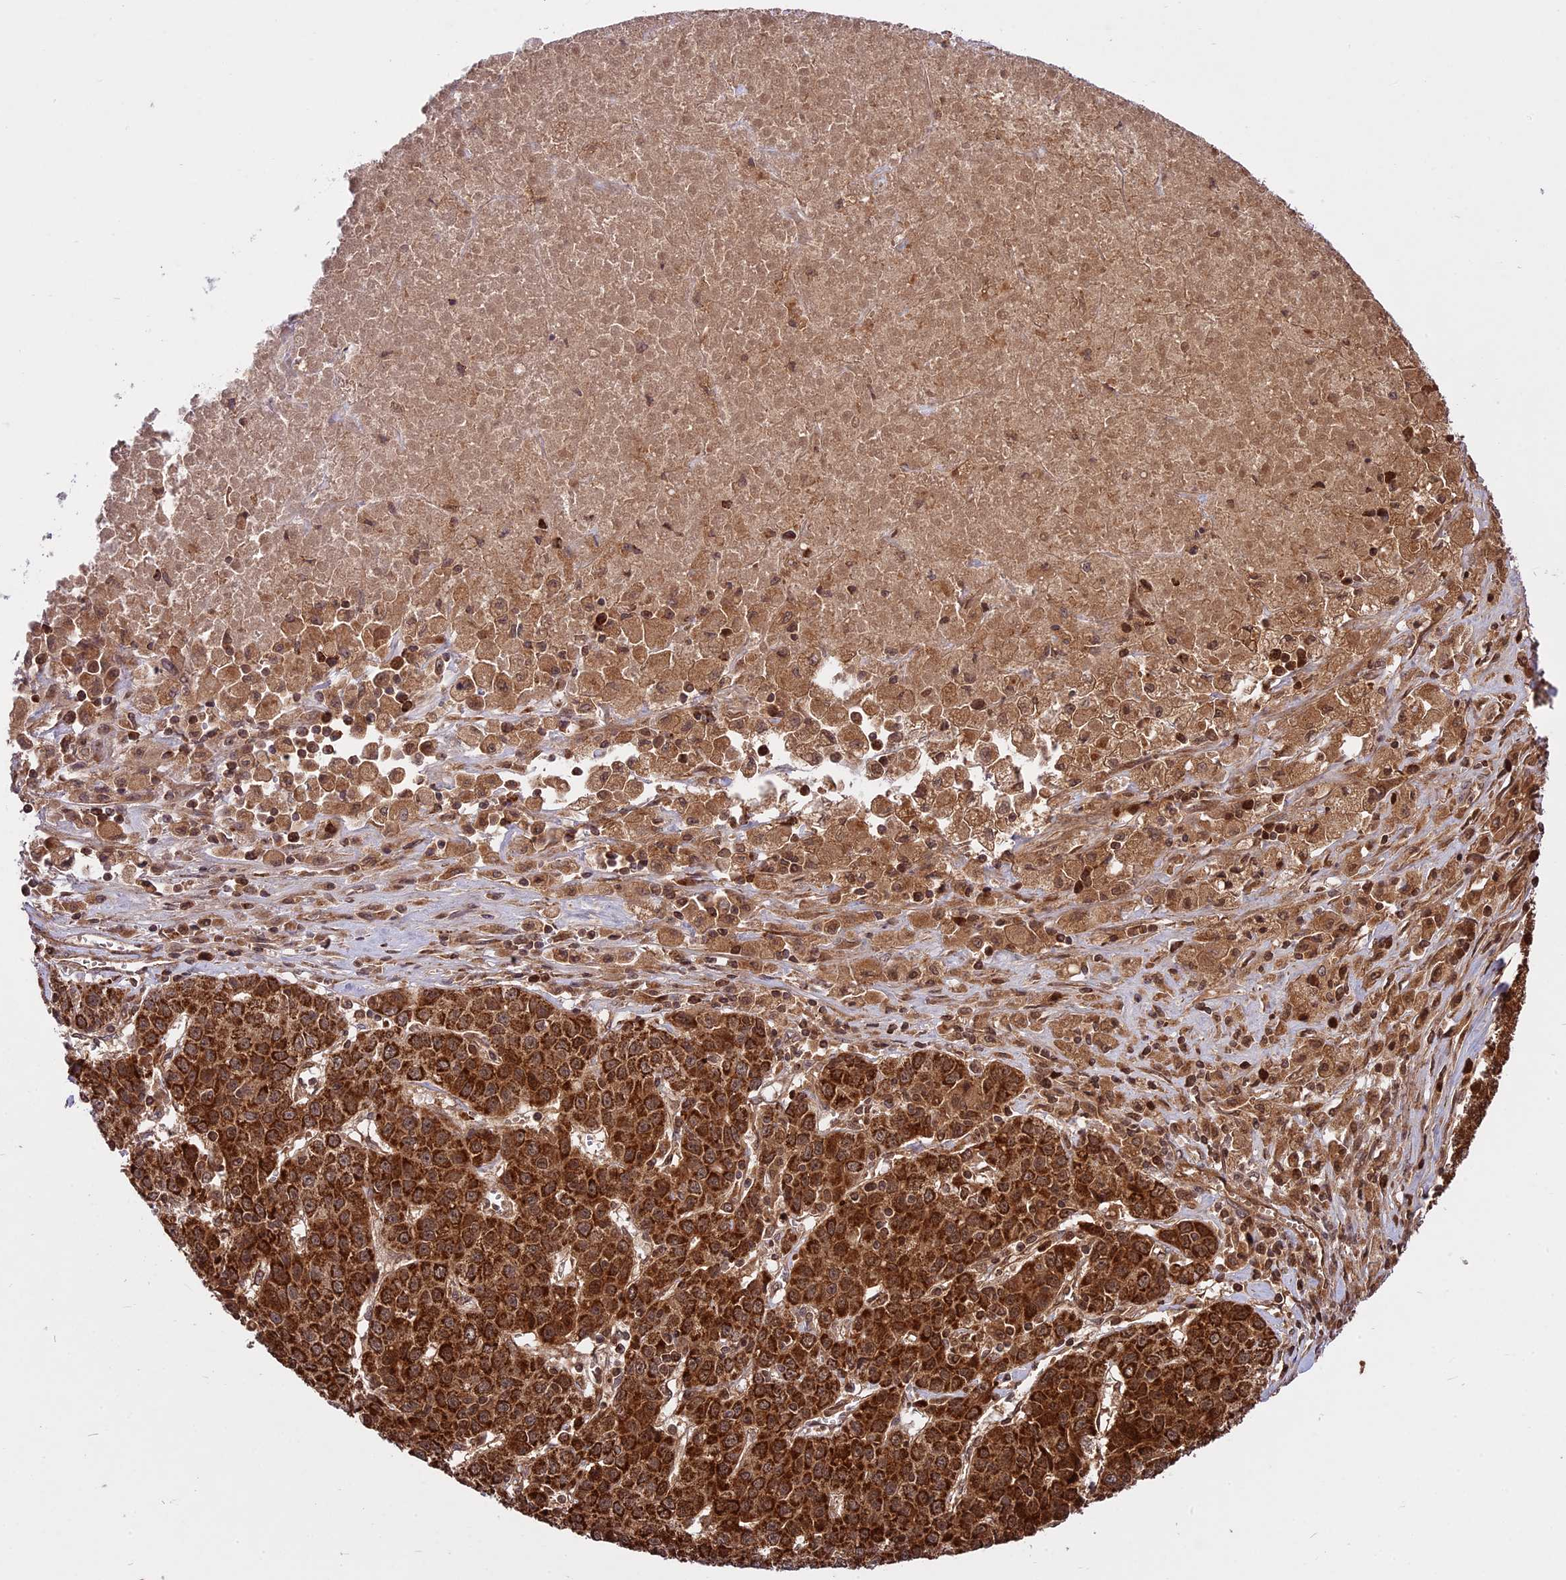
{"staining": {"intensity": "strong", "quantity": ">75%", "location": "cytoplasmic/membranous"}, "tissue": "liver cancer", "cell_type": "Tumor cells", "image_type": "cancer", "snomed": [{"axis": "morphology", "description": "Carcinoma, Hepatocellular, NOS"}, {"axis": "topography", "description": "Liver"}], "caption": "Liver cancer (hepatocellular carcinoma) was stained to show a protein in brown. There is high levels of strong cytoplasmic/membranous expression in about >75% of tumor cells.", "gene": "COX17", "patient": {"sex": "female", "age": 53}}